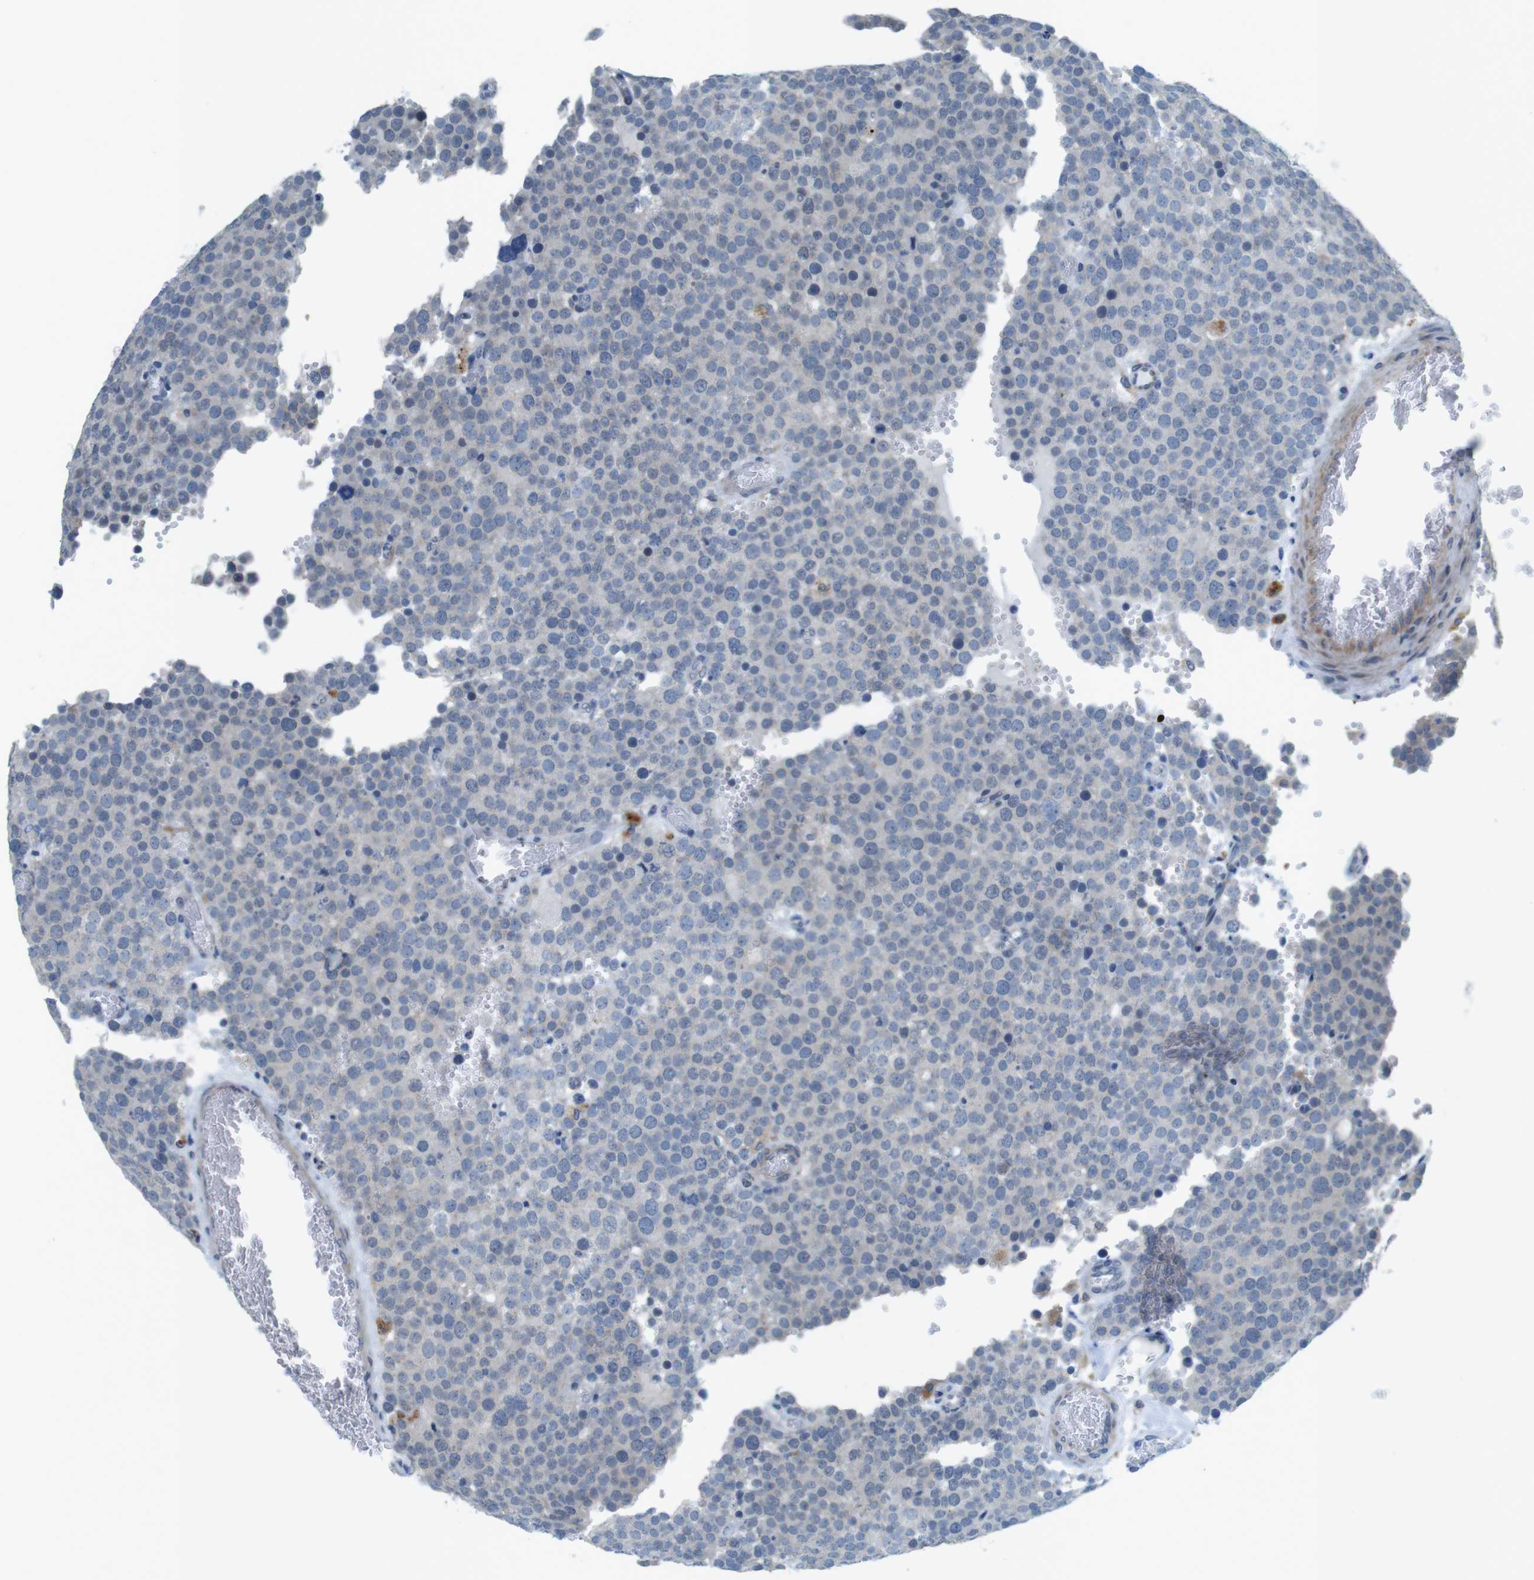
{"staining": {"intensity": "negative", "quantity": "none", "location": "none"}, "tissue": "testis cancer", "cell_type": "Tumor cells", "image_type": "cancer", "snomed": [{"axis": "morphology", "description": "Normal tissue, NOS"}, {"axis": "morphology", "description": "Seminoma, NOS"}, {"axis": "topography", "description": "Testis"}], "caption": "Human testis cancer stained for a protein using immunohistochemistry reveals no staining in tumor cells.", "gene": "TYW1", "patient": {"sex": "male", "age": 71}}